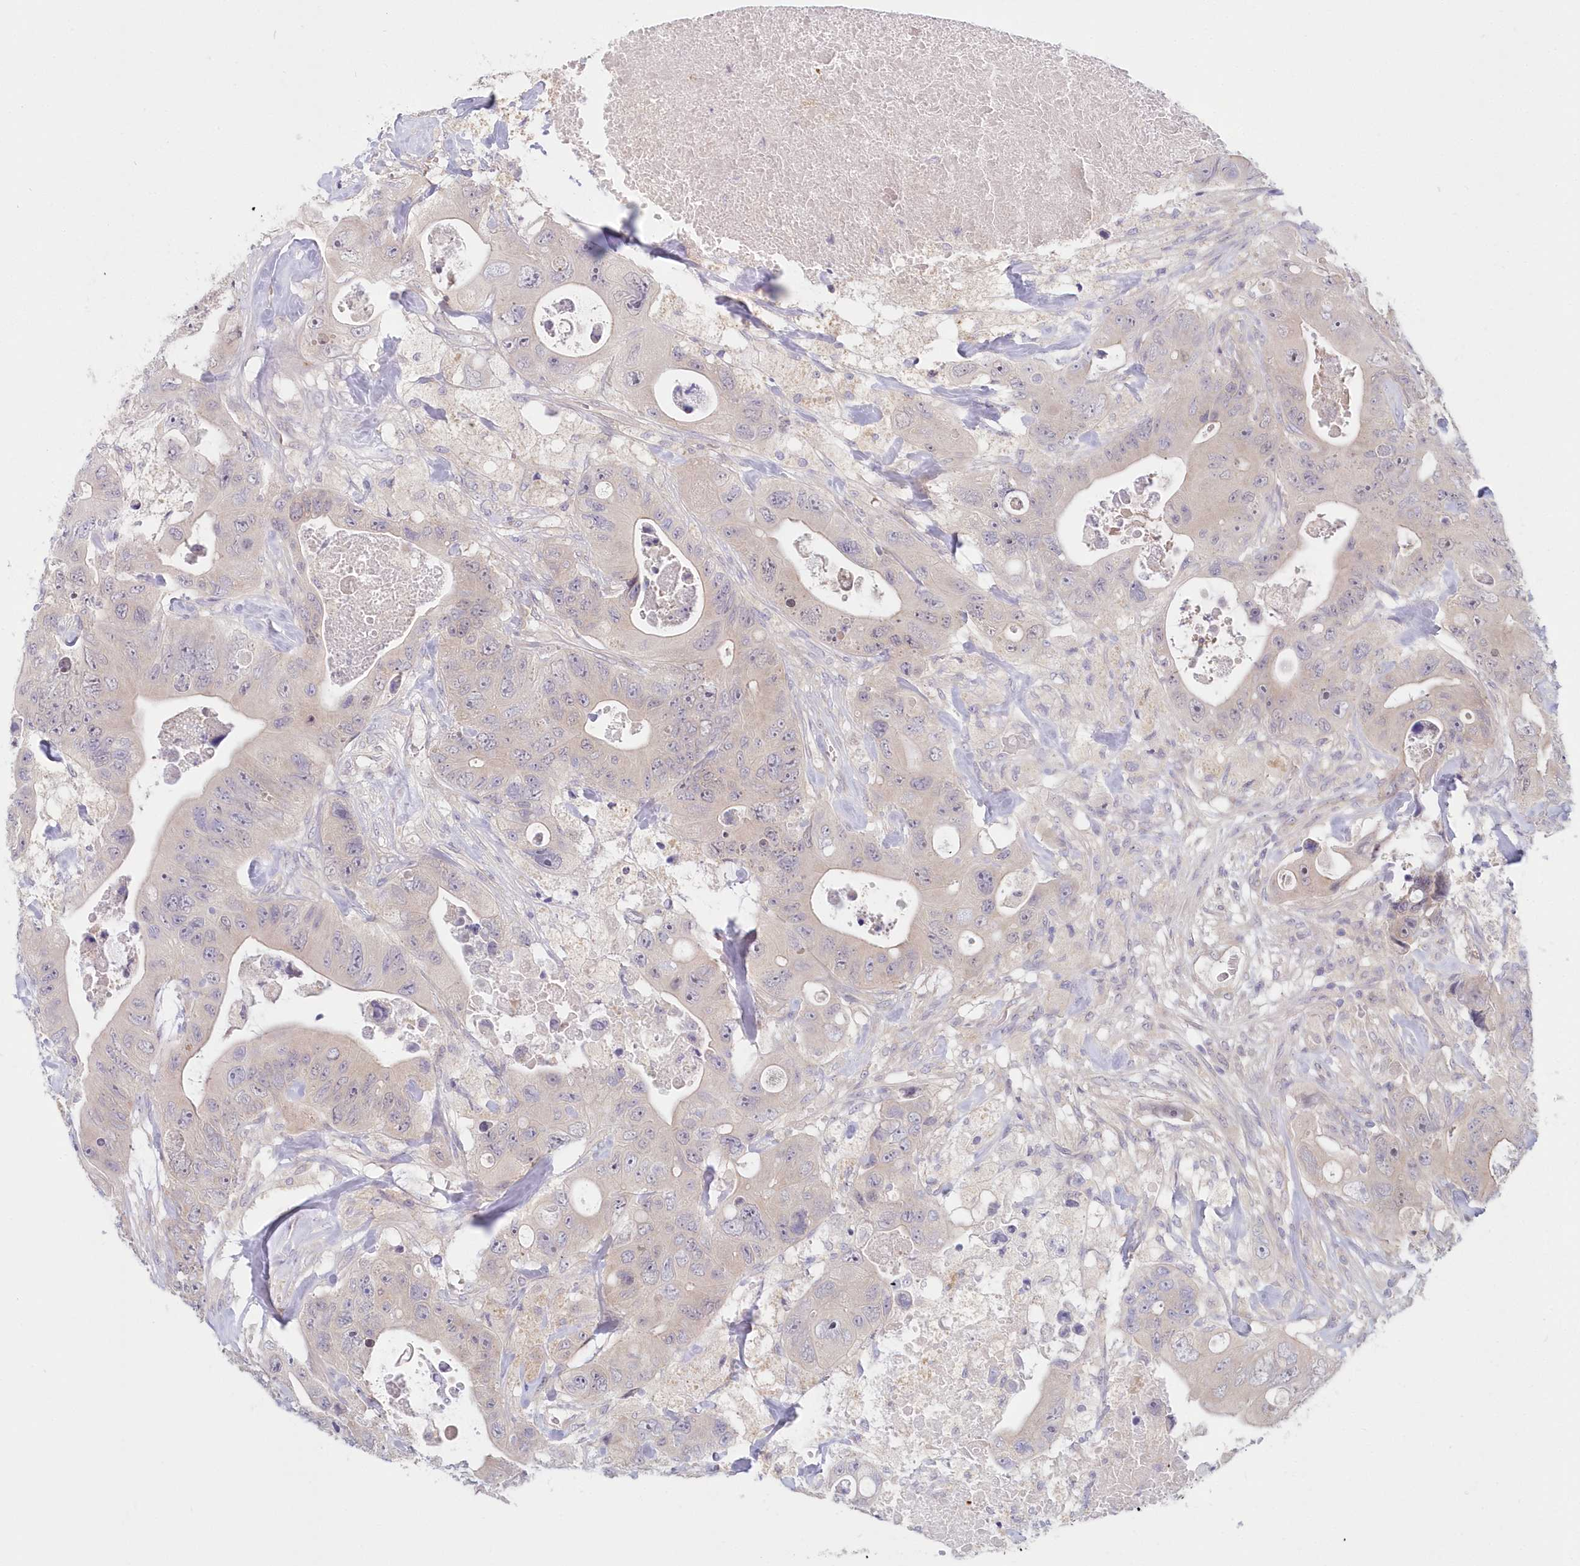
{"staining": {"intensity": "weak", "quantity": "<25%", "location": "cytoplasmic/membranous"}, "tissue": "colorectal cancer", "cell_type": "Tumor cells", "image_type": "cancer", "snomed": [{"axis": "morphology", "description": "Adenocarcinoma, NOS"}, {"axis": "topography", "description": "Colon"}], "caption": "Colorectal cancer (adenocarcinoma) was stained to show a protein in brown. There is no significant positivity in tumor cells.", "gene": "KATNA1", "patient": {"sex": "female", "age": 46}}